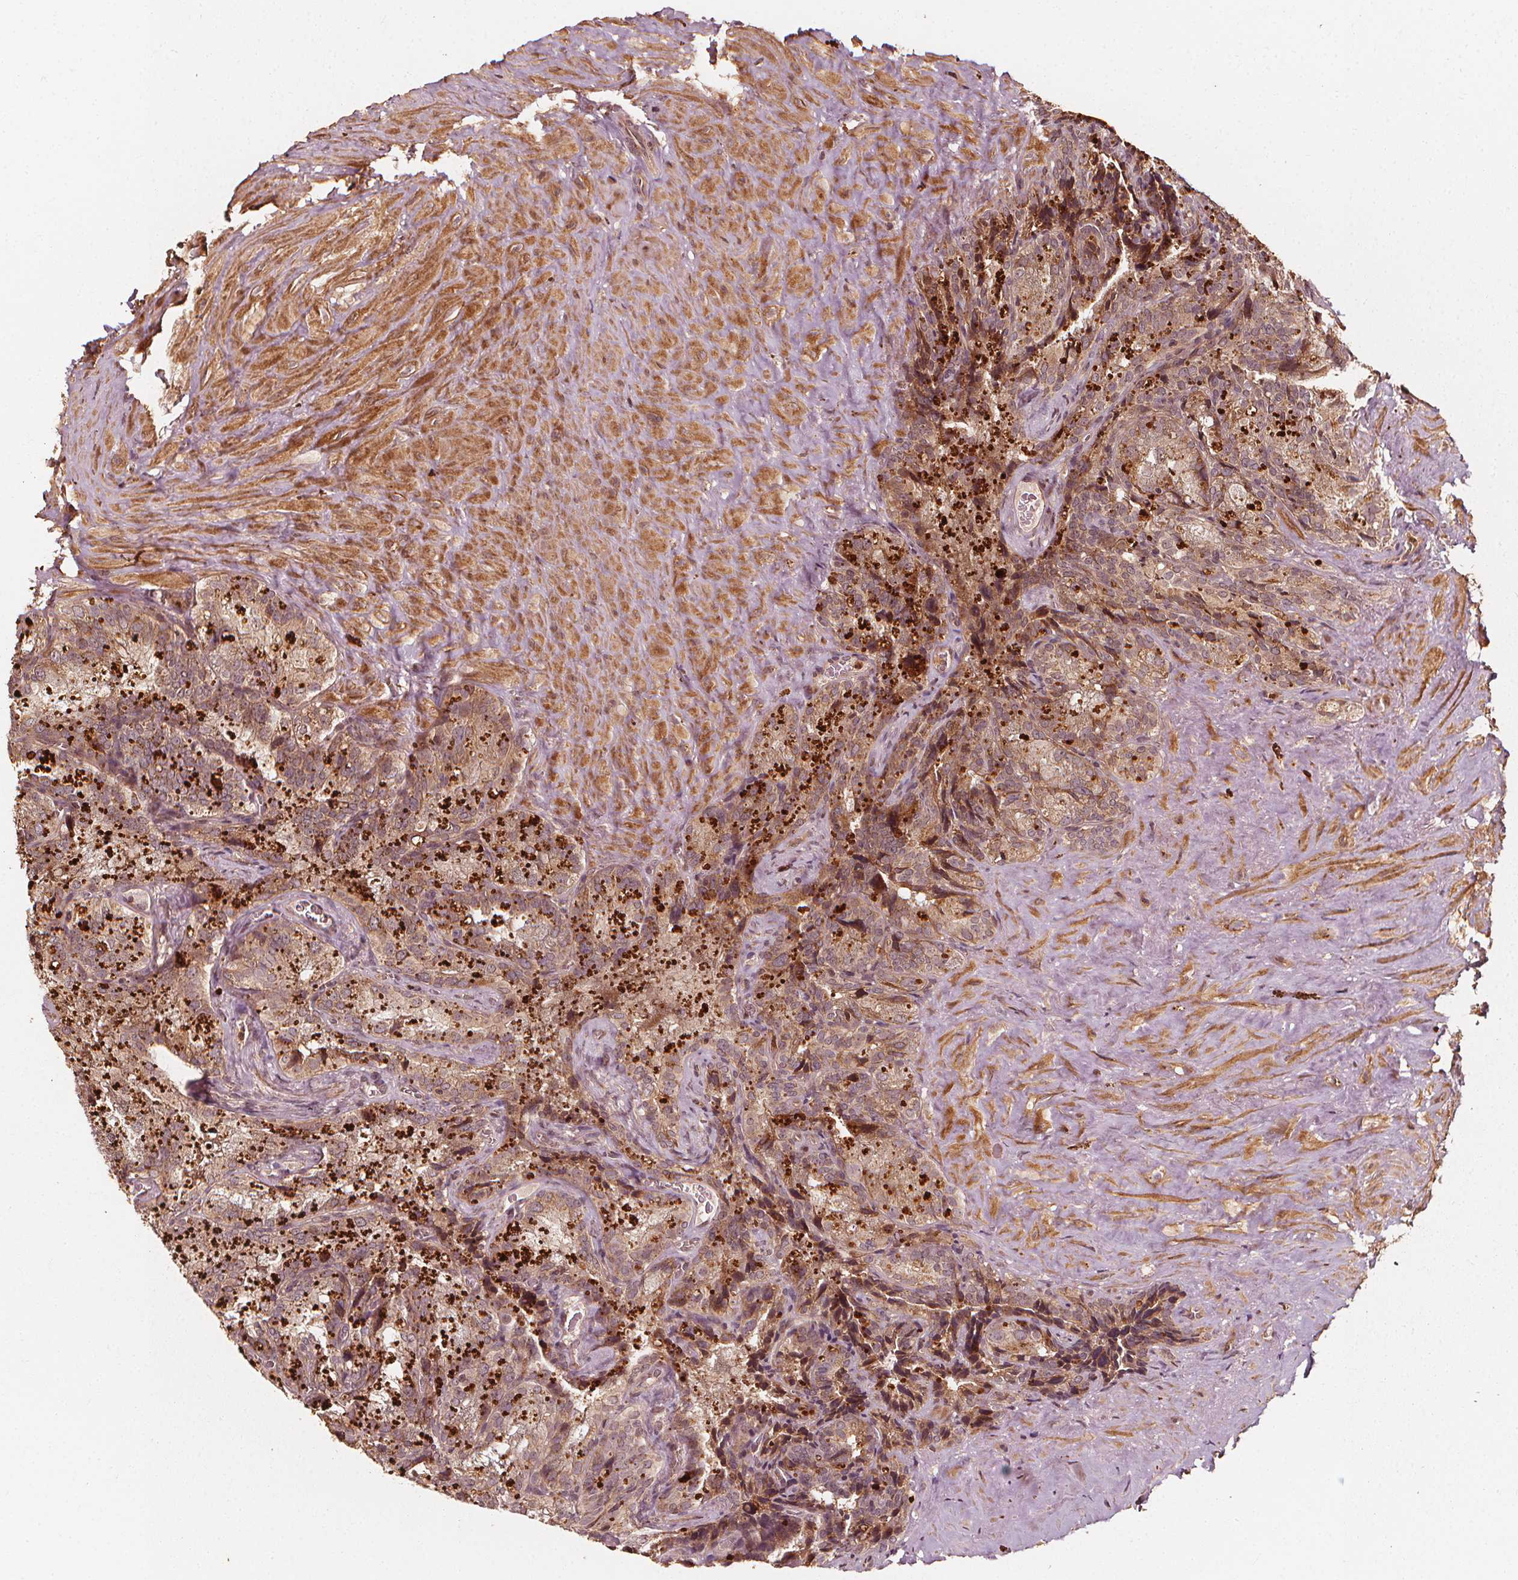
{"staining": {"intensity": "strong", "quantity": ">75%", "location": "cytoplasmic/membranous"}, "tissue": "seminal vesicle", "cell_type": "Glandular cells", "image_type": "normal", "snomed": [{"axis": "morphology", "description": "Normal tissue, NOS"}, {"axis": "topography", "description": "Prostate"}, {"axis": "topography", "description": "Seminal veicle"}], "caption": "Immunohistochemical staining of unremarkable human seminal vesicle demonstrates strong cytoplasmic/membranous protein staining in approximately >75% of glandular cells. (Brightfield microscopy of DAB IHC at high magnification).", "gene": "NPC1", "patient": {"sex": "male", "age": 71}}